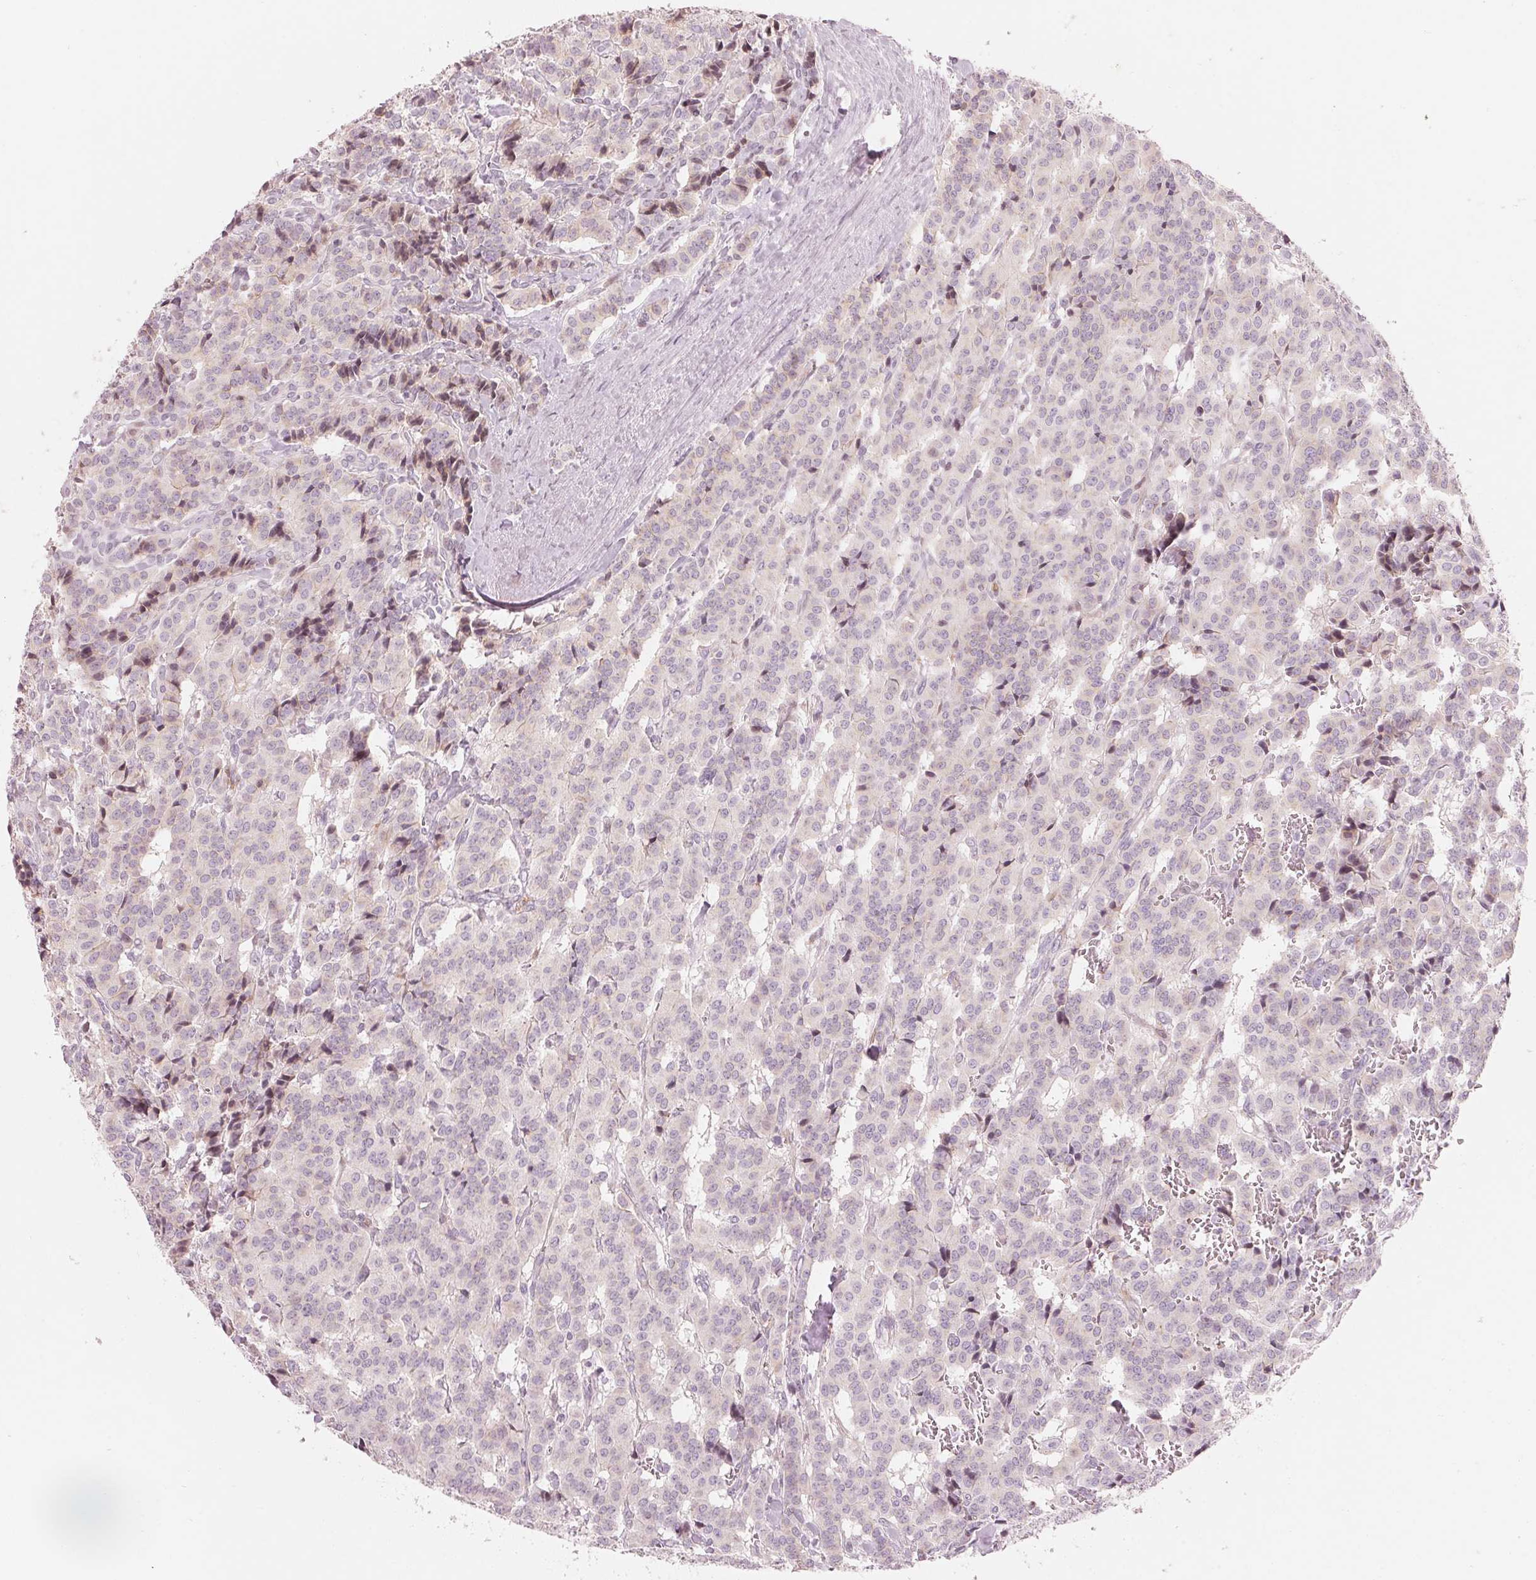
{"staining": {"intensity": "weak", "quantity": "<25%", "location": "cytoplasmic/membranous"}, "tissue": "carcinoid", "cell_type": "Tumor cells", "image_type": "cancer", "snomed": [{"axis": "morphology", "description": "Normal tissue, NOS"}, {"axis": "morphology", "description": "Carcinoid, malignant, NOS"}, {"axis": "topography", "description": "Lung"}], "caption": "A micrograph of human malignant carcinoid is negative for staining in tumor cells. (Stains: DAB immunohistochemistry (IHC) with hematoxylin counter stain, Microscopy: brightfield microscopy at high magnification).", "gene": "SLC17A4", "patient": {"sex": "female", "age": 46}}